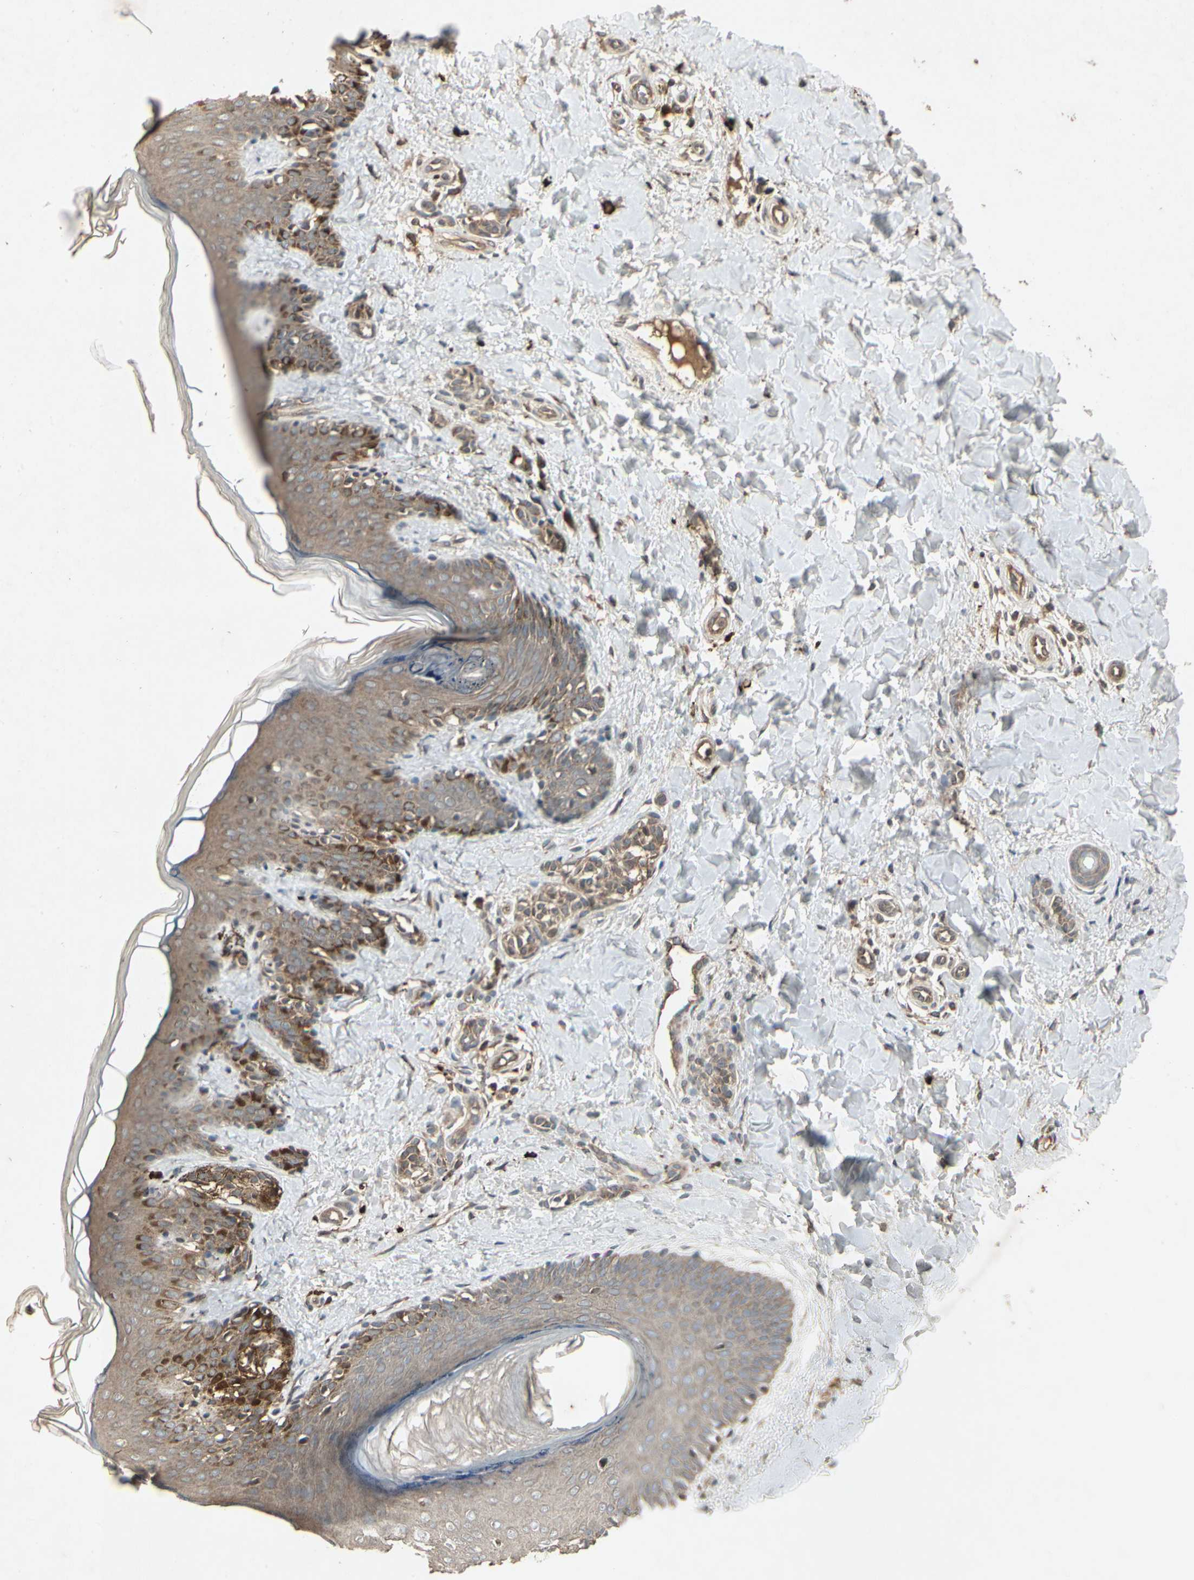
{"staining": {"intensity": "moderate", "quantity": ">75%", "location": "cytoplasmic/membranous"}, "tissue": "skin", "cell_type": "Fibroblasts", "image_type": "normal", "snomed": [{"axis": "morphology", "description": "Normal tissue, NOS"}, {"axis": "topography", "description": "Skin"}], "caption": "High-magnification brightfield microscopy of benign skin stained with DAB (brown) and counterstained with hematoxylin (blue). fibroblasts exhibit moderate cytoplasmic/membranous positivity is identified in about>75% of cells. Immunohistochemistry (ihc) stains the protein in brown and the nuclei are stained blue.", "gene": "TEK", "patient": {"sex": "male", "age": 16}}